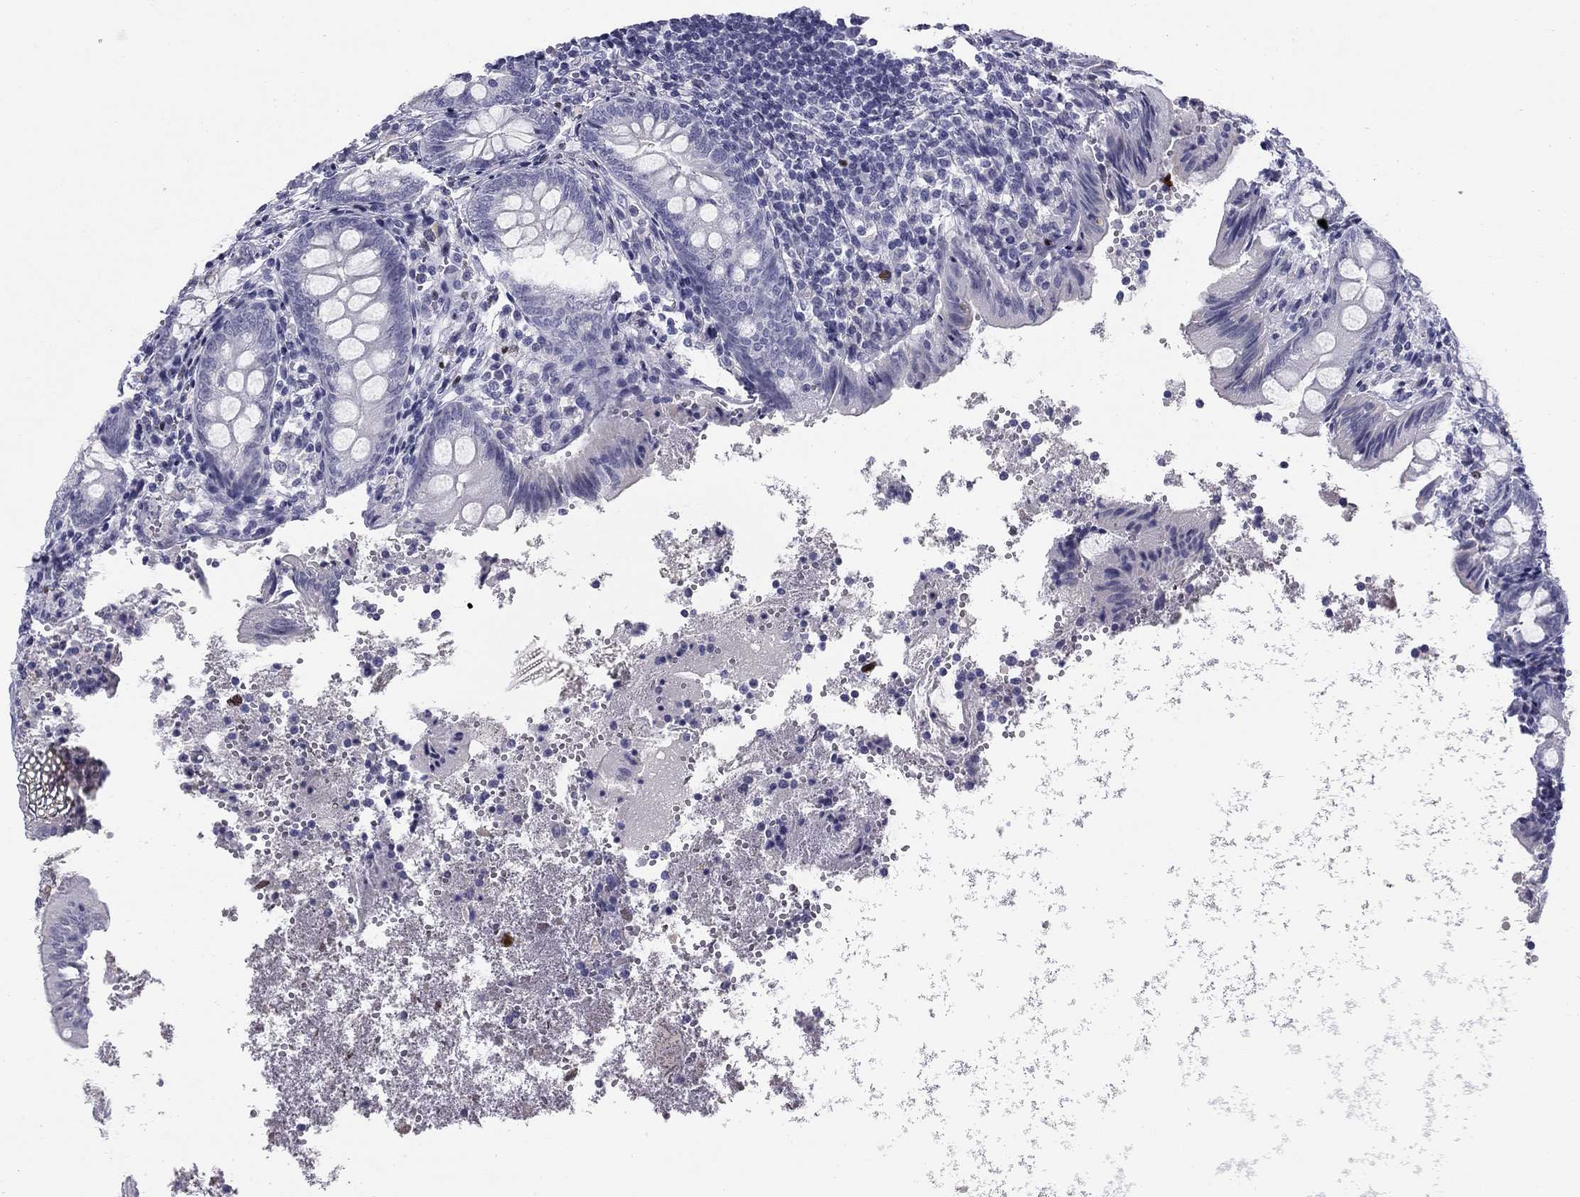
{"staining": {"intensity": "negative", "quantity": "none", "location": "none"}, "tissue": "appendix", "cell_type": "Glandular cells", "image_type": "normal", "snomed": [{"axis": "morphology", "description": "Normal tissue, NOS"}, {"axis": "topography", "description": "Appendix"}], "caption": "This is an IHC micrograph of unremarkable appendix. There is no expression in glandular cells.", "gene": "TFAP2B", "patient": {"sex": "female", "age": 23}}